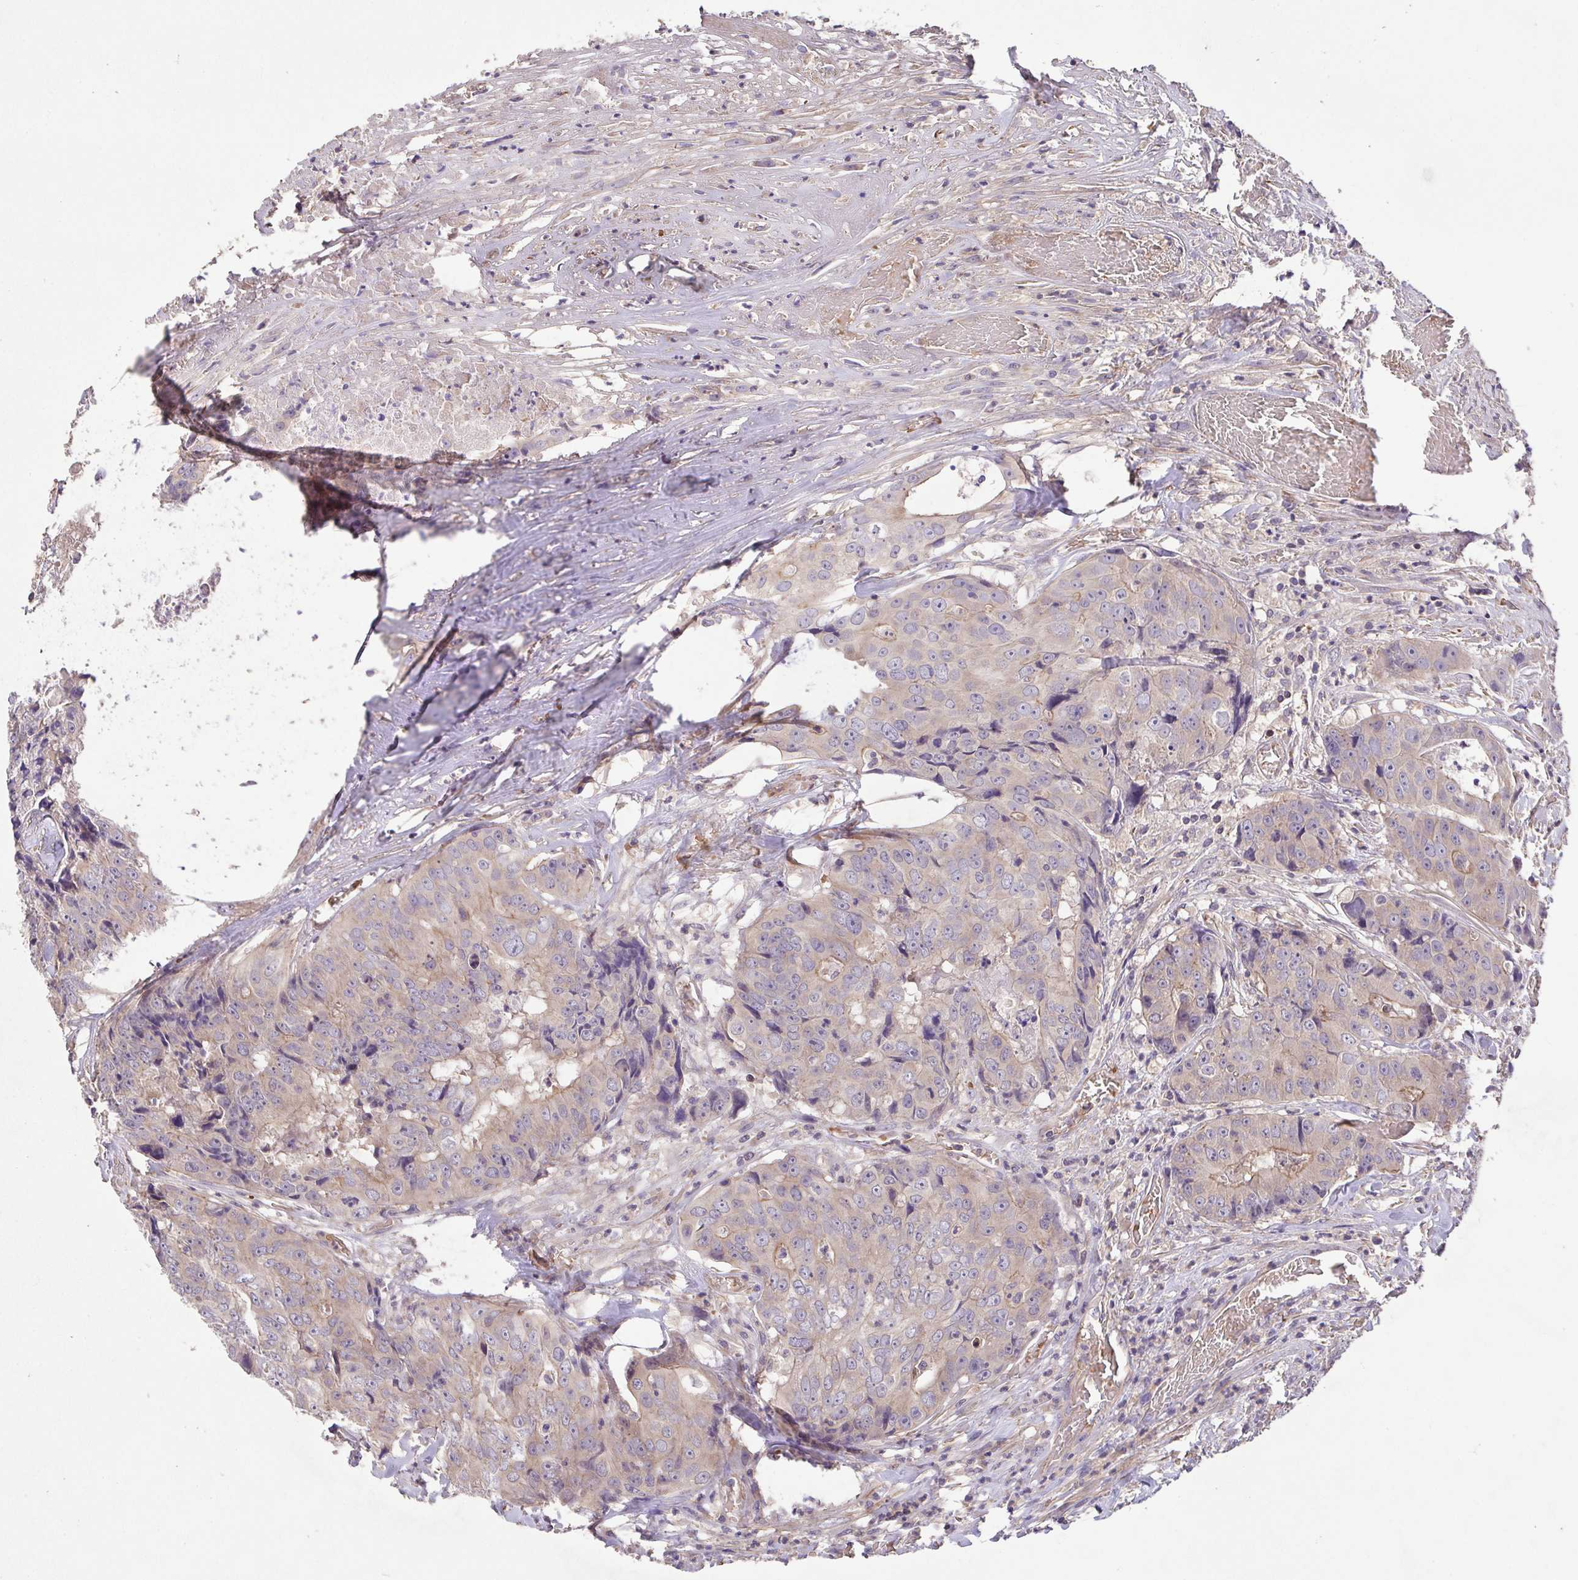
{"staining": {"intensity": "weak", "quantity": "<25%", "location": "cytoplasmic/membranous"}, "tissue": "colorectal cancer", "cell_type": "Tumor cells", "image_type": "cancer", "snomed": [{"axis": "morphology", "description": "Adenocarcinoma, NOS"}, {"axis": "topography", "description": "Rectum"}], "caption": "Tumor cells are negative for brown protein staining in colorectal cancer.", "gene": "IDE", "patient": {"sex": "female", "age": 62}}